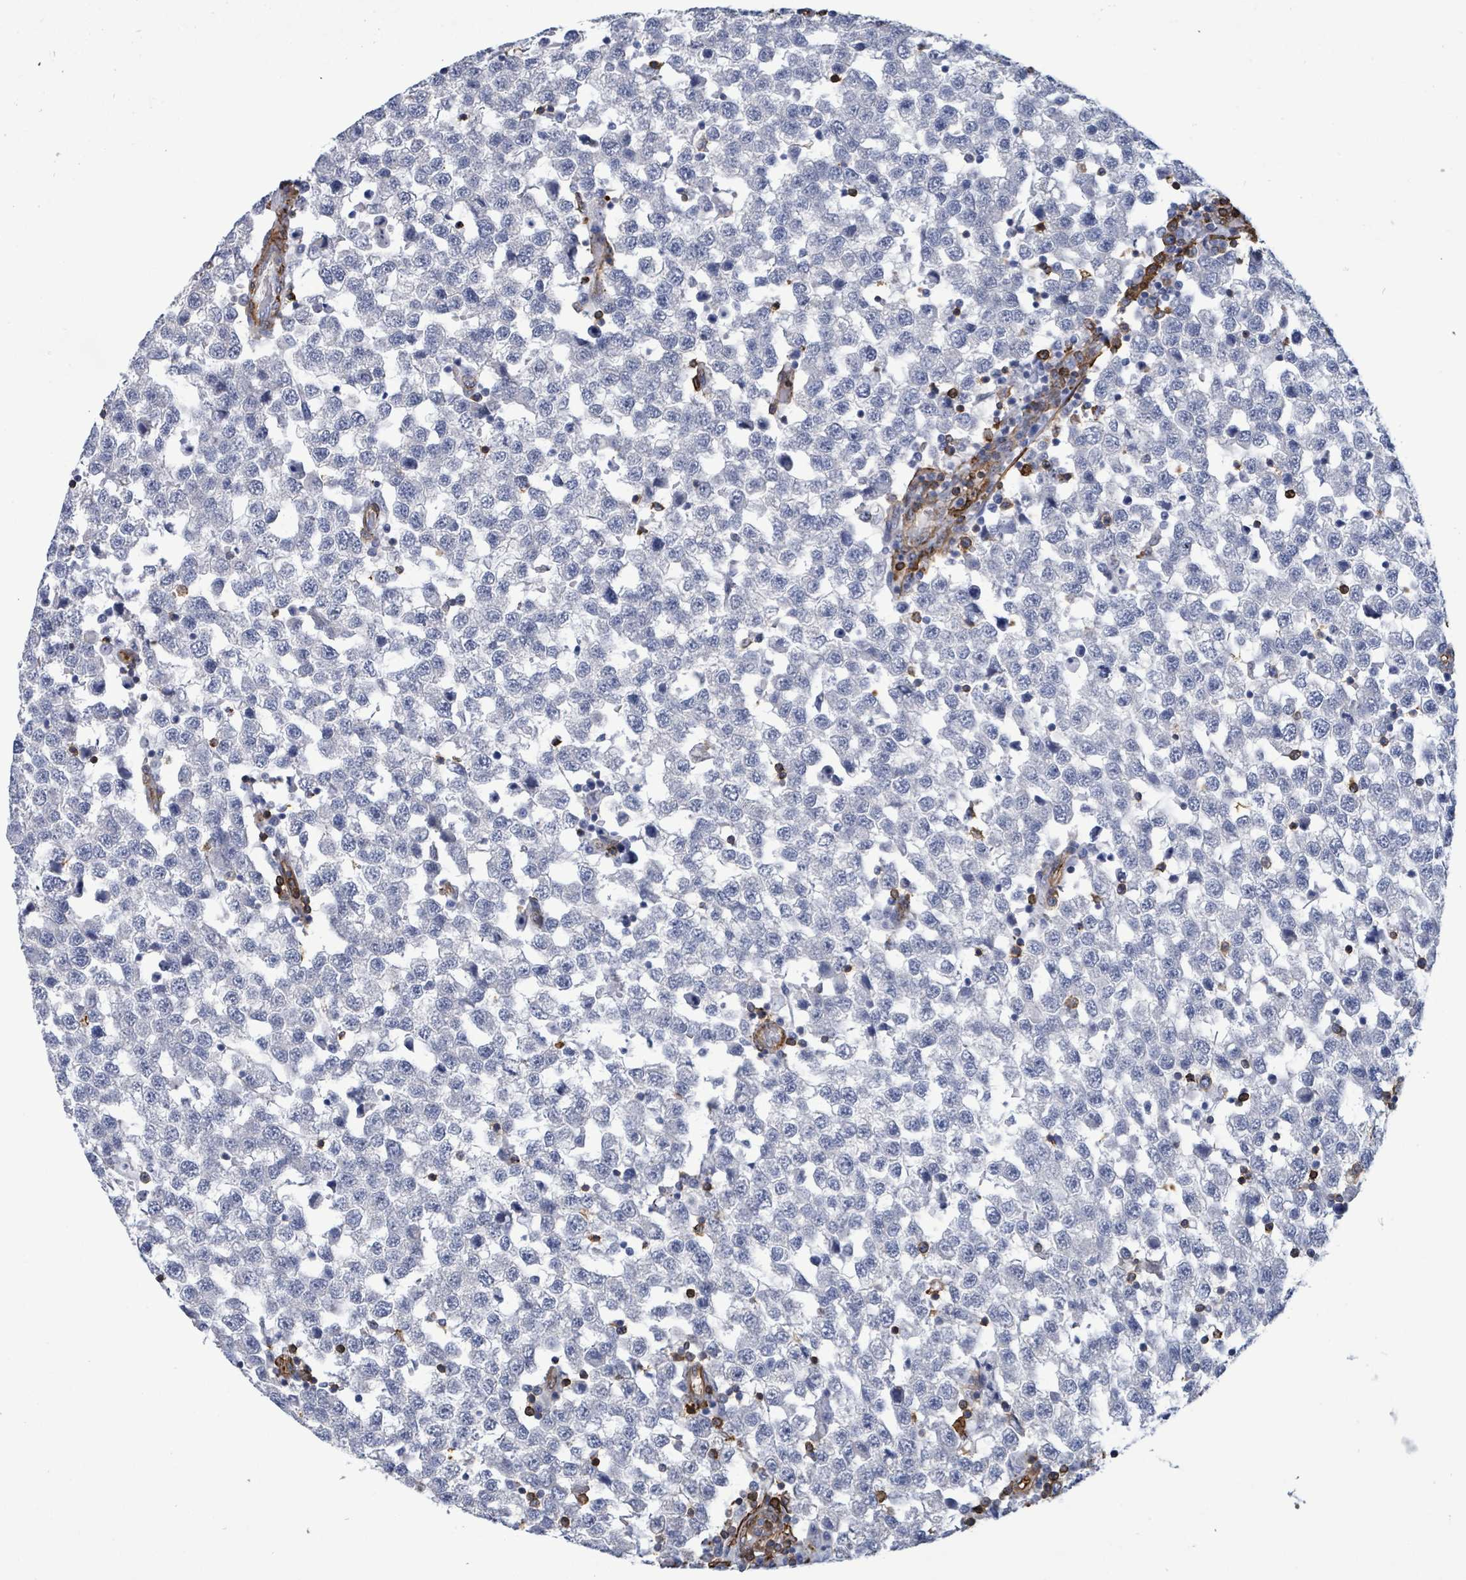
{"staining": {"intensity": "negative", "quantity": "none", "location": "none"}, "tissue": "testis cancer", "cell_type": "Tumor cells", "image_type": "cancer", "snomed": [{"axis": "morphology", "description": "Seminoma, NOS"}, {"axis": "topography", "description": "Testis"}], "caption": "Tumor cells are negative for protein expression in human testis cancer (seminoma). (IHC, brightfield microscopy, high magnification).", "gene": "PRKRIP1", "patient": {"sex": "male", "age": 34}}